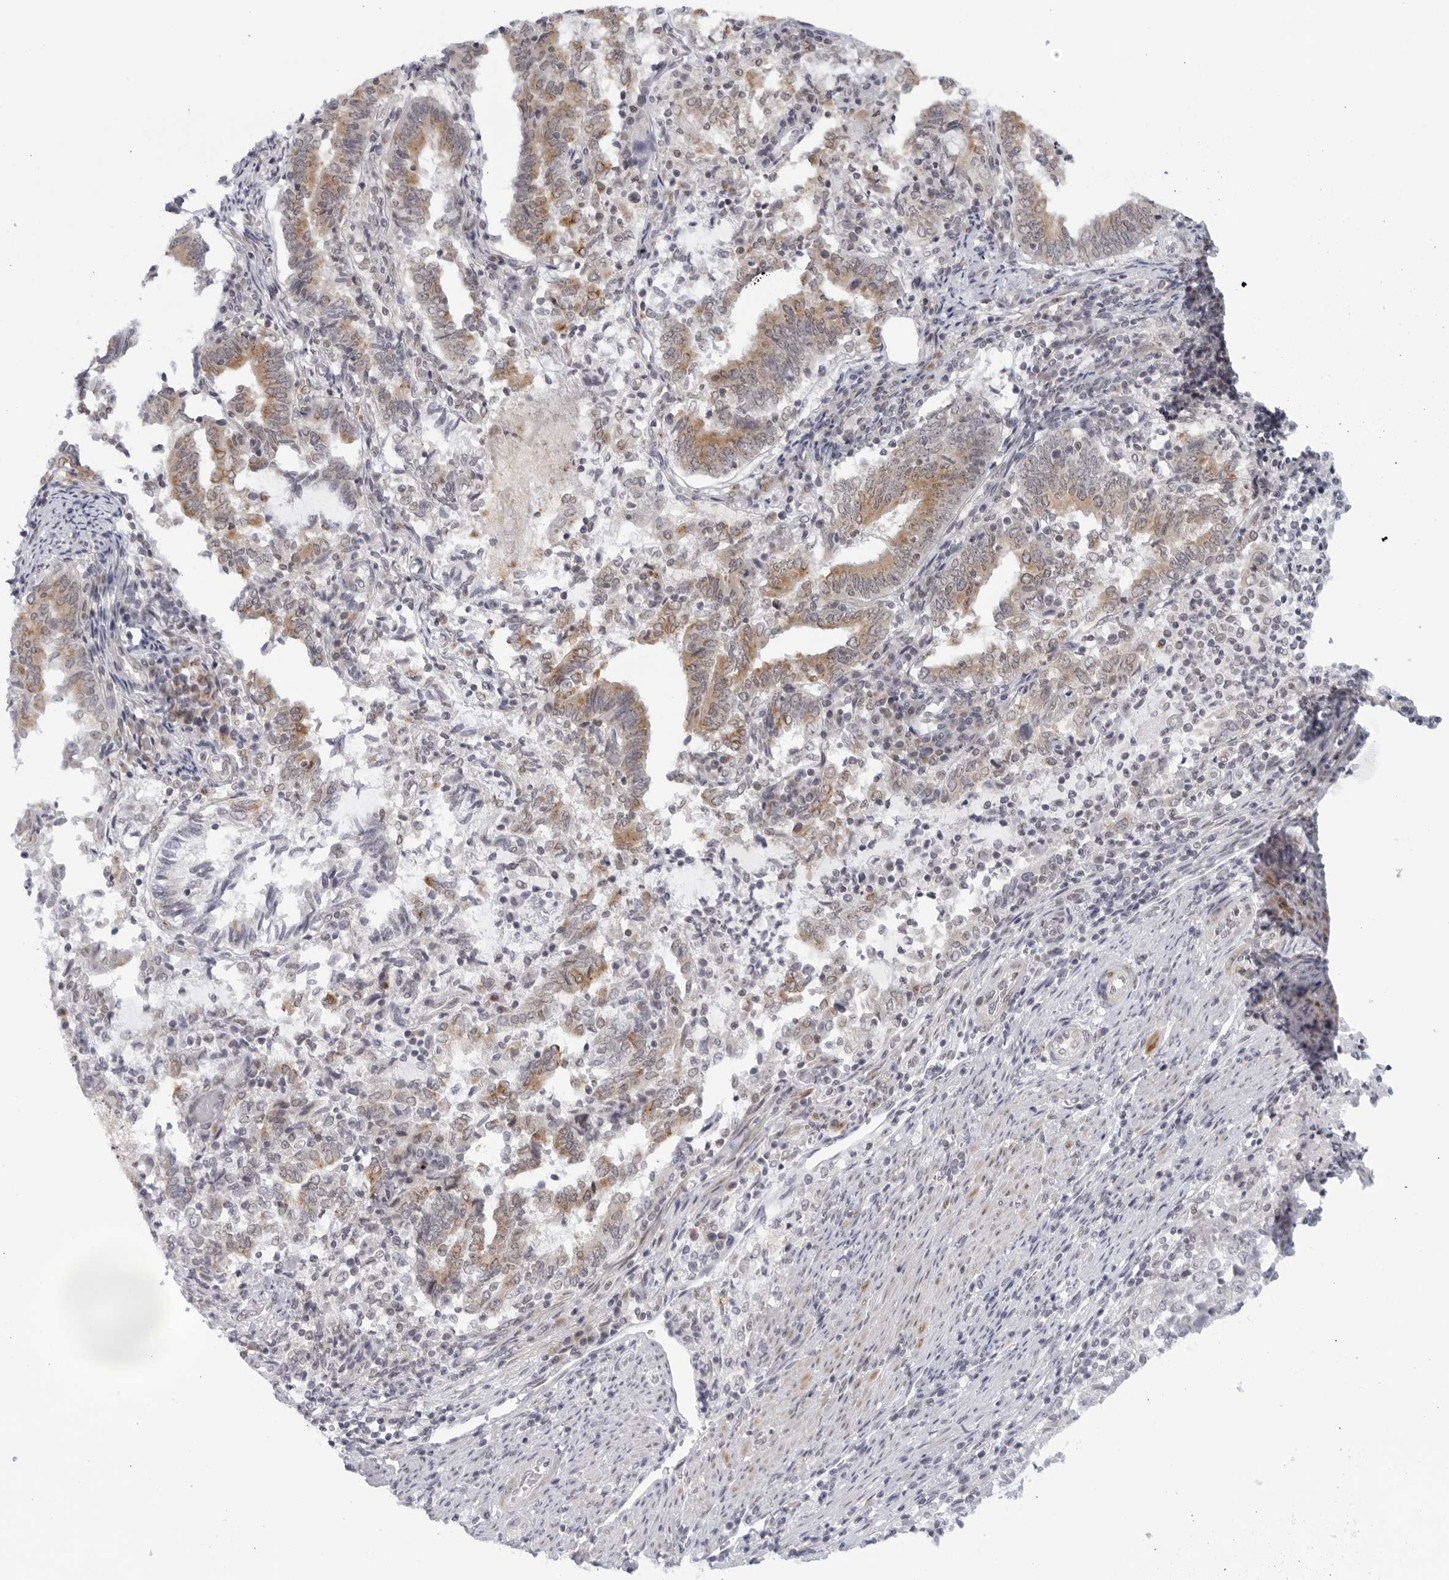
{"staining": {"intensity": "moderate", "quantity": "25%-75%", "location": "cytoplasmic/membranous"}, "tissue": "endometrial cancer", "cell_type": "Tumor cells", "image_type": "cancer", "snomed": [{"axis": "morphology", "description": "Adenocarcinoma, NOS"}, {"axis": "topography", "description": "Endometrium"}], "caption": "Immunohistochemical staining of human endometrial cancer (adenocarcinoma) reveals medium levels of moderate cytoplasmic/membranous protein positivity in approximately 25%-75% of tumor cells.", "gene": "WDTC1", "patient": {"sex": "female", "age": 80}}